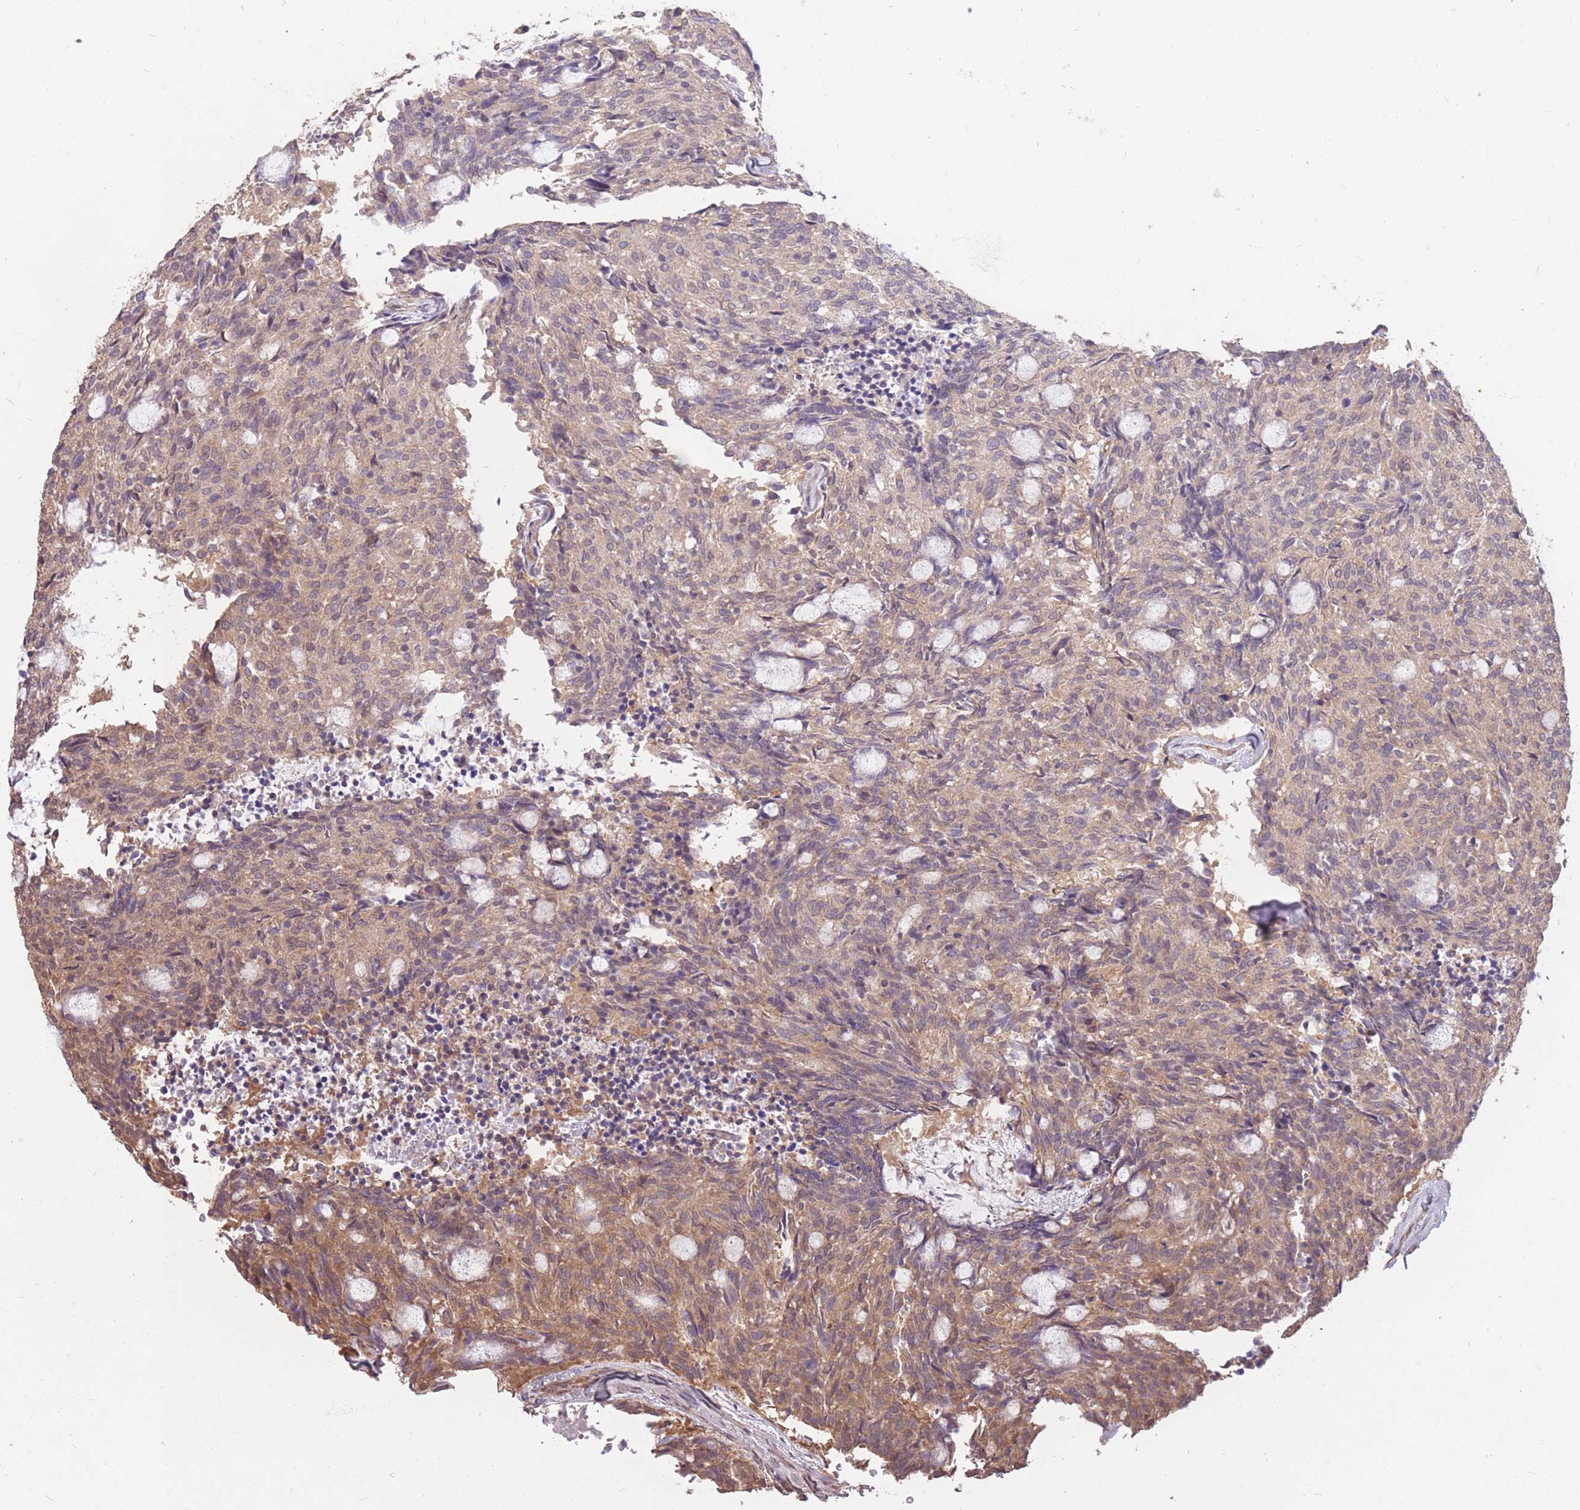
{"staining": {"intensity": "moderate", "quantity": "<25%", "location": "cytoplasmic/membranous"}, "tissue": "carcinoid", "cell_type": "Tumor cells", "image_type": "cancer", "snomed": [{"axis": "morphology", "description": "Carcinoid, malignant, NOS"}, {"axis": "topography", "description": "Pancreas"}], "caption": "Immunohistochemistry (DAB (3,3'-diaminobenzidine)) staining of carcinoid (malignant) reveals moderate cytoplasmic/membranous protein positivity in approximately <25% of tumor cells. The protein is shown in brown color, while the nuclei are stained blue.", "gene": "DYNC1LI2", "patient": {"sex": "female", "age": 54}}